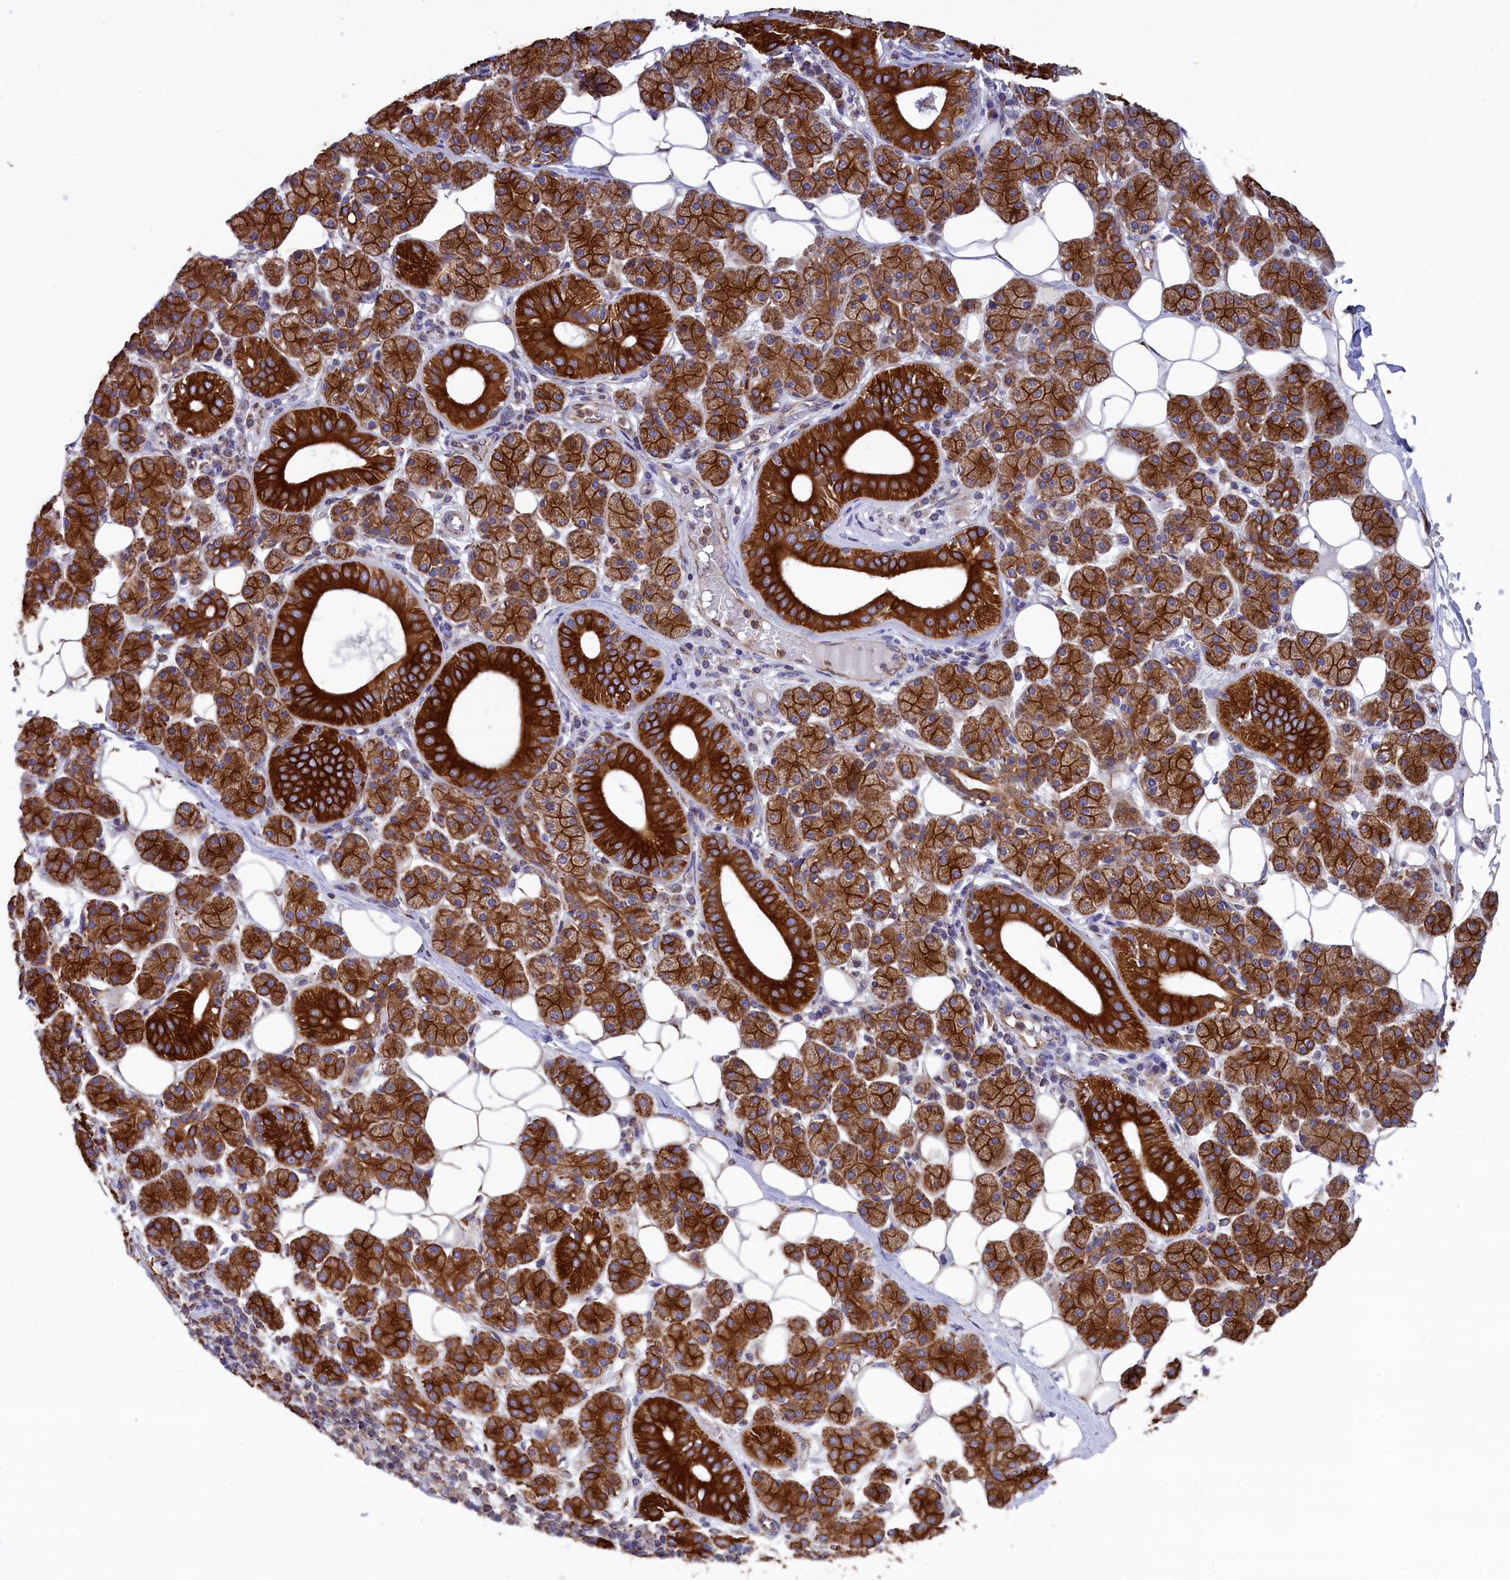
{"staining": {"intensity": "strong", "quantity": ">75%", "location": "cytoplasmic/membranous"}, "tissue": "salivary gland", "cell_type": "Glandular cells", "image_type": "normal", "snomed": [{"axis": "morphology", "description": "Normal tissue, NOS"}, {"axis": "topography", "description": "Salivary gland"}], "caption": "A high-resolution image shows immunohistochemistry staining of normal salivary gland, which shows strong cytoplasmic/membranous positivity in approximately >75% of glandular cells.", "gene": "GATB", "patient": {"sex": "female", "age": 33}}